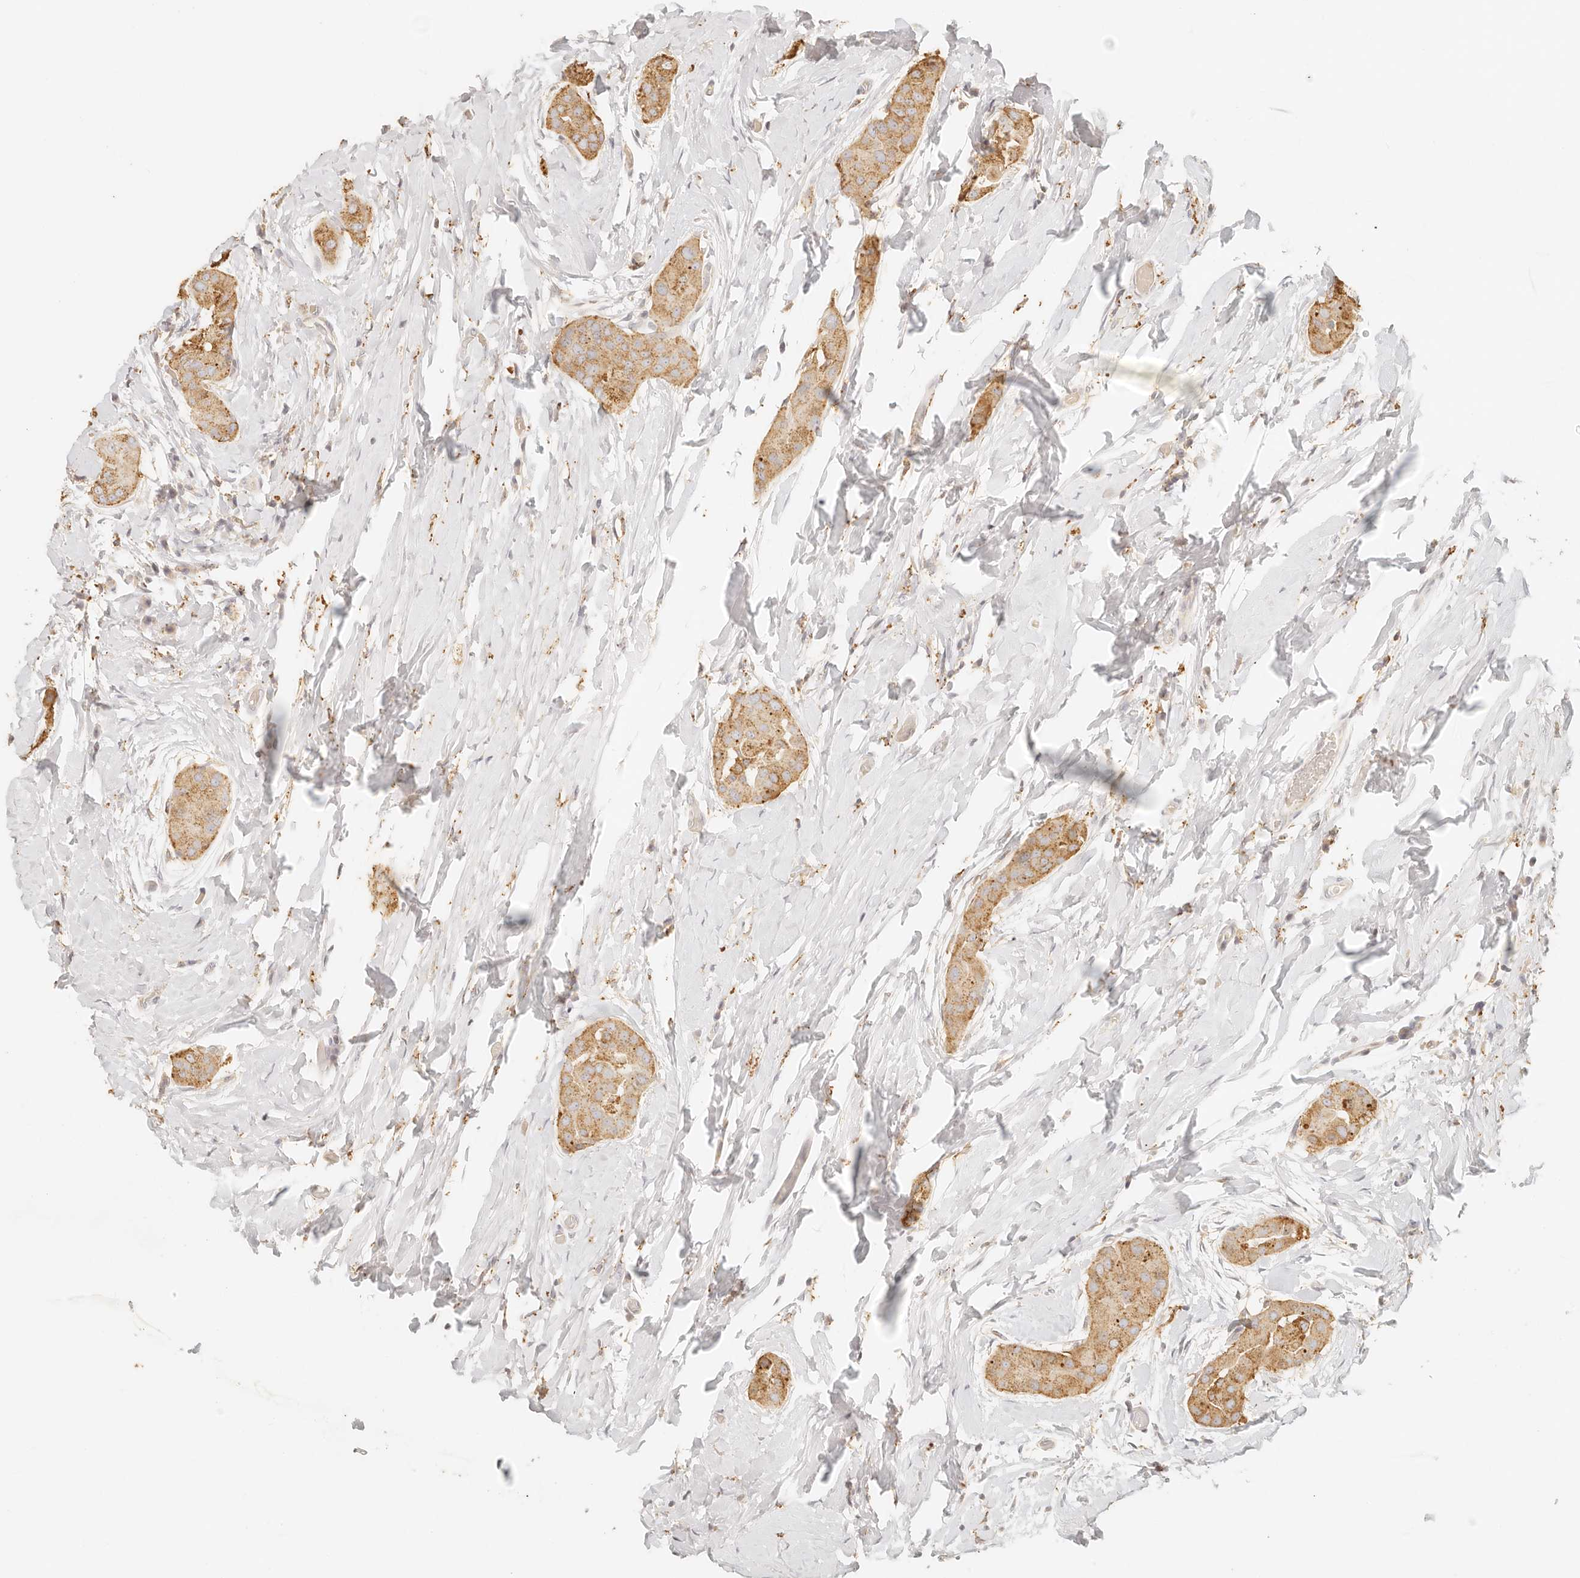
{"staining": {"intensity": "moderate", "quantity": ">75%", "location": "cytoplasmic/membranous"}, "tissue": "thyroid cancer", "cell_type": "Tumor cells", "image_type": "cancer", "snomed": [{"axis": "morphology", "description": "Papillary adenocarcinoma, NOS"}, {"axis": "topography", "description": "Thyroid gland"}], "caption": "This image displays IHC staining of thyroid cancer (papillary adenocarcinoma), with medium moderate cytoplasmic/membranous positivity in approximately >75% of tumor cells.", "gene": "CNMD", "patient": {"sex": "male", "age": 33}}